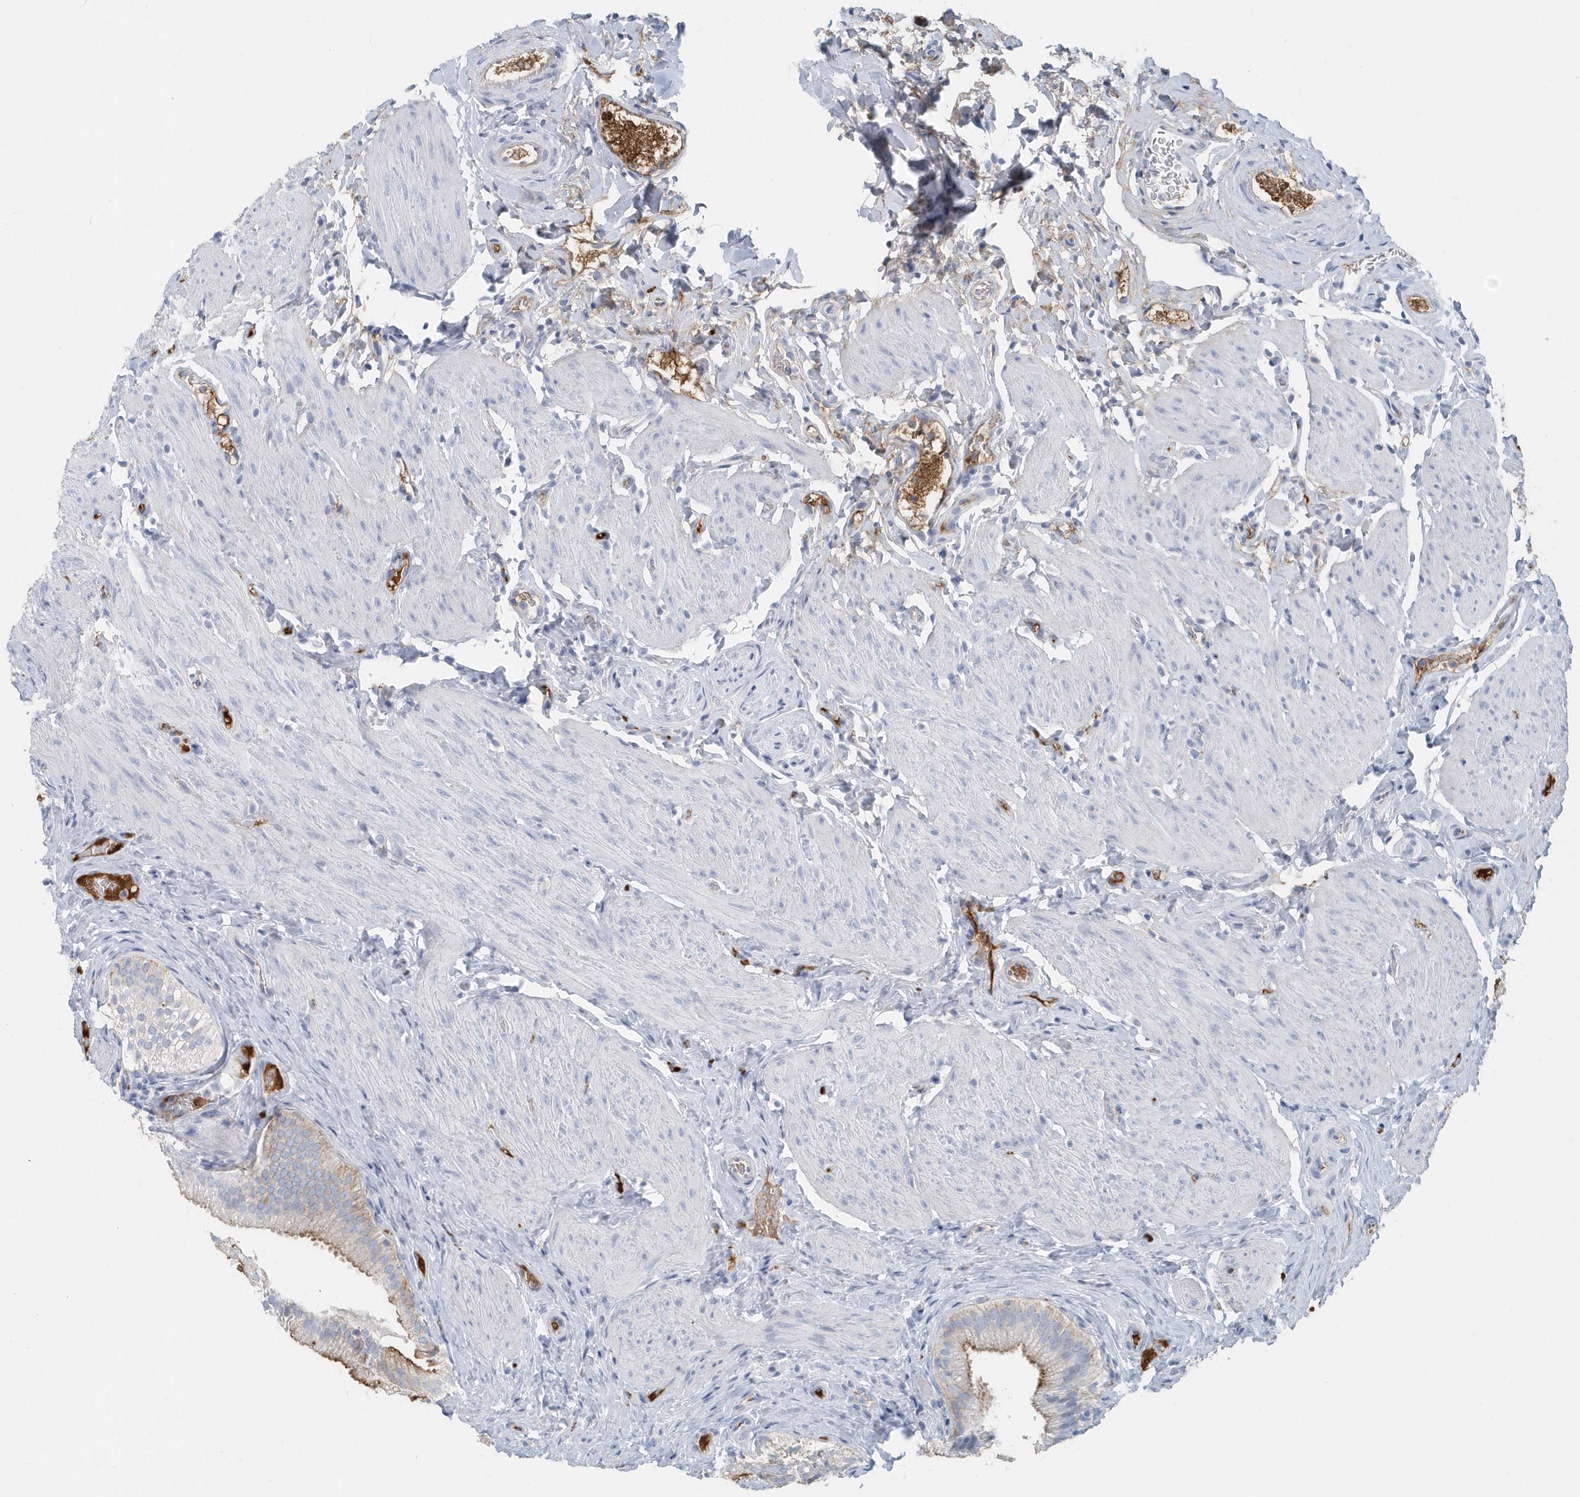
{"staining": {"intensity": "strong", "quantity": "<25%", "location": "cytoplasmic/membranous"}, "tissue": "gallbladder", "cell_type": "Glandular cells", "image_type": "normal", "snomed": [{"axis": "morphology", "description": "Normal tissue, NOS"}, {"axis": "topography", "description": "Gallbladder"}], "caption": "Immunohistochemistry (IHC) photomicrograph of normal gallbladder: gallbladder stained using IHC exhibits medium levels of strong protein expression localized specifically in the cytoplasmic/membranous of glandular cells, appearing as a cytoplasmic/membranous brown color.", "gene": "JCHAIN", "patient": {"sex": "female", "age": 30}}